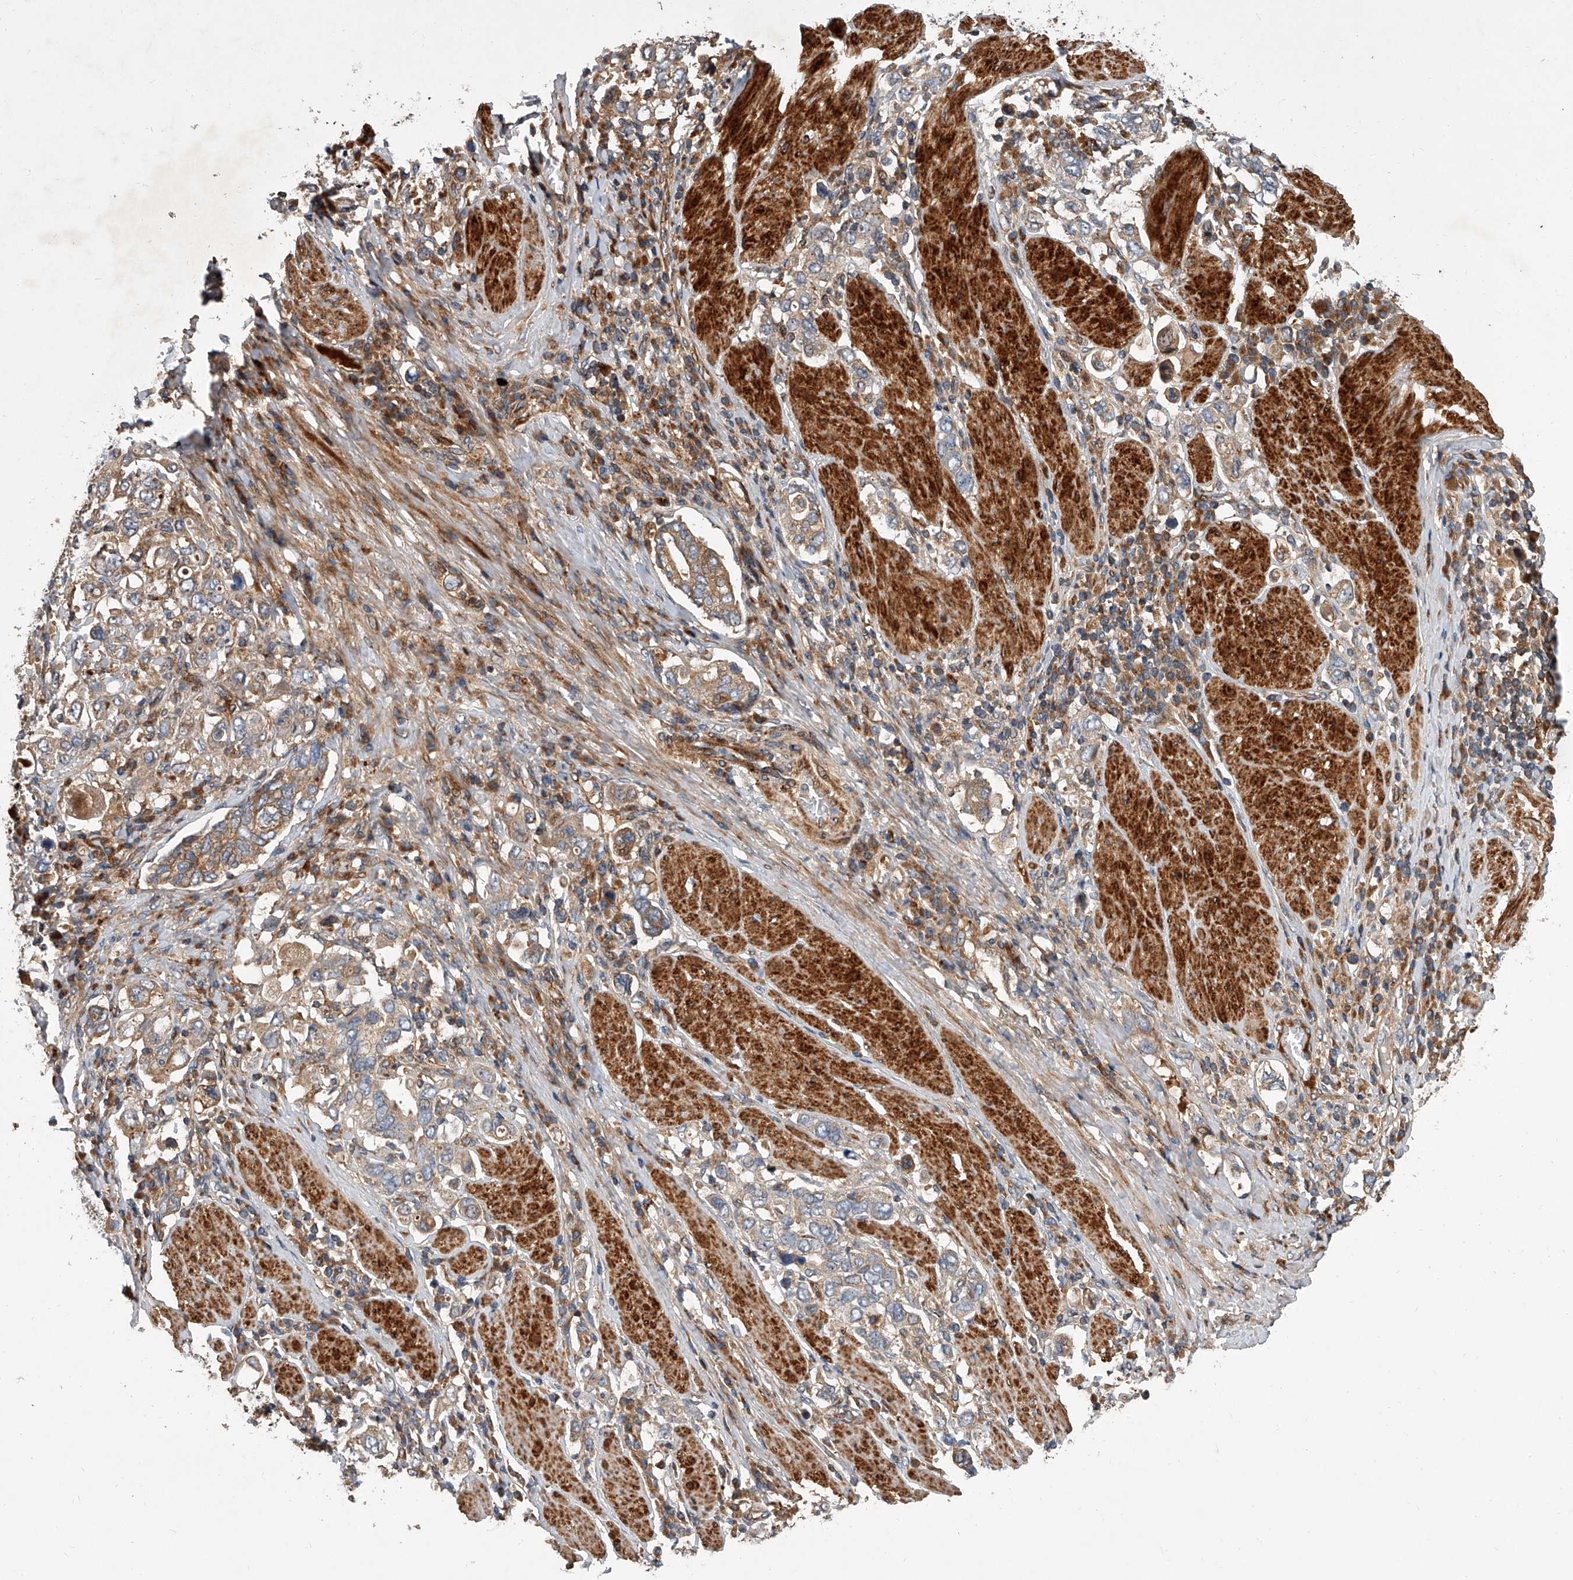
{"staining": {"intensity": "moderate", "quantity": ">75%", "location": "cytoplasmic/membranous"}, "tissue": "stomach cancer", "cell_type": "Tumor cells", "image_type": "cancer", "snomed": [{"axis": "morphology", "description": "Adenocarcinoma, NOS"}, {"axis": "topography", "description": "Stomach, upper"}], "caption": "Immunohistochemical staining of human stomach adenocarcinoma shows moderate cytoplasmic/membranous protein positivity in approximately >75% of tumor cells. (Stains: DAB in brown, nuclei in blue, Microscopy: brightfield microscopy at high magnification).", "gene": "USP47", "patient": {"sex": "male", "age": 62}}